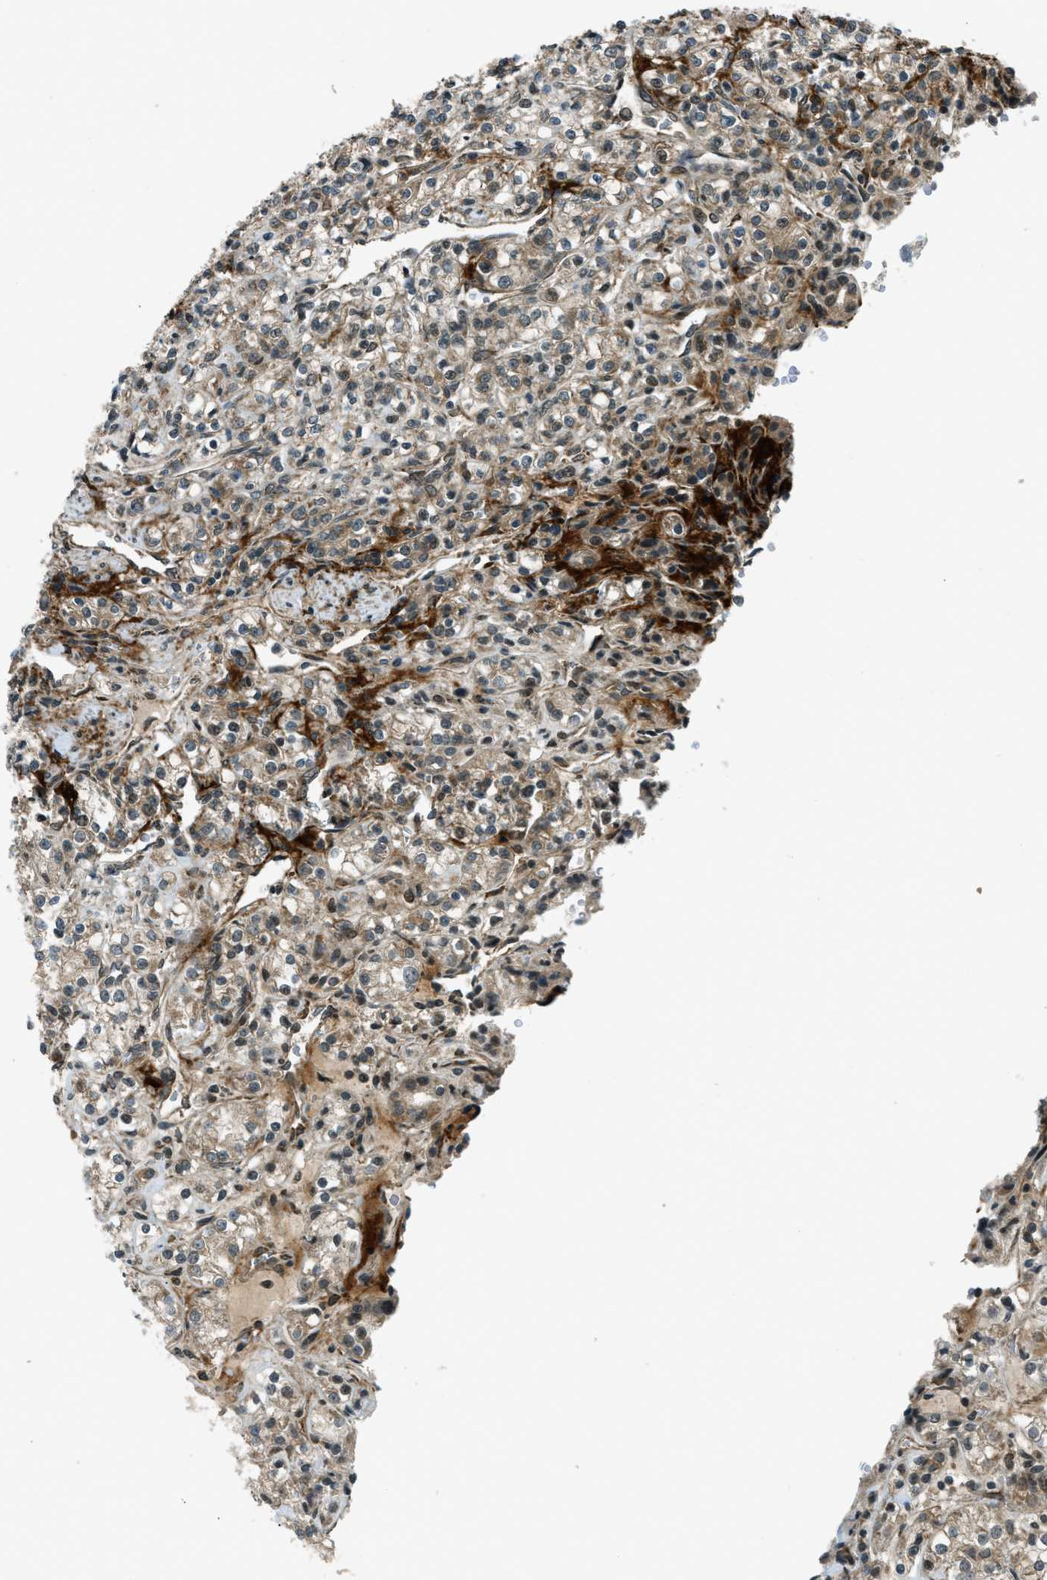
{"staining": {"intensity": "moderate", "quantity": ">75%", "location": "cytoplasmic/membranous"}, "tissue": "renal cancer", "cell_type": "Tumor cells", "image_type": "cancer", "snomed": [{"axis": "morphology", "description": "Adenocarcinoma, NOS"}, {"axis": "topography", "description": "Kidney"}], "caption": "A histopathology image of adenocarcinoma (renal) stained for a protein displays moderate cytoplasmic/membranous brown staining in tumor cells.", "gene": "EIF2AK3", "patient": {"sex": "male", "age": 77}}